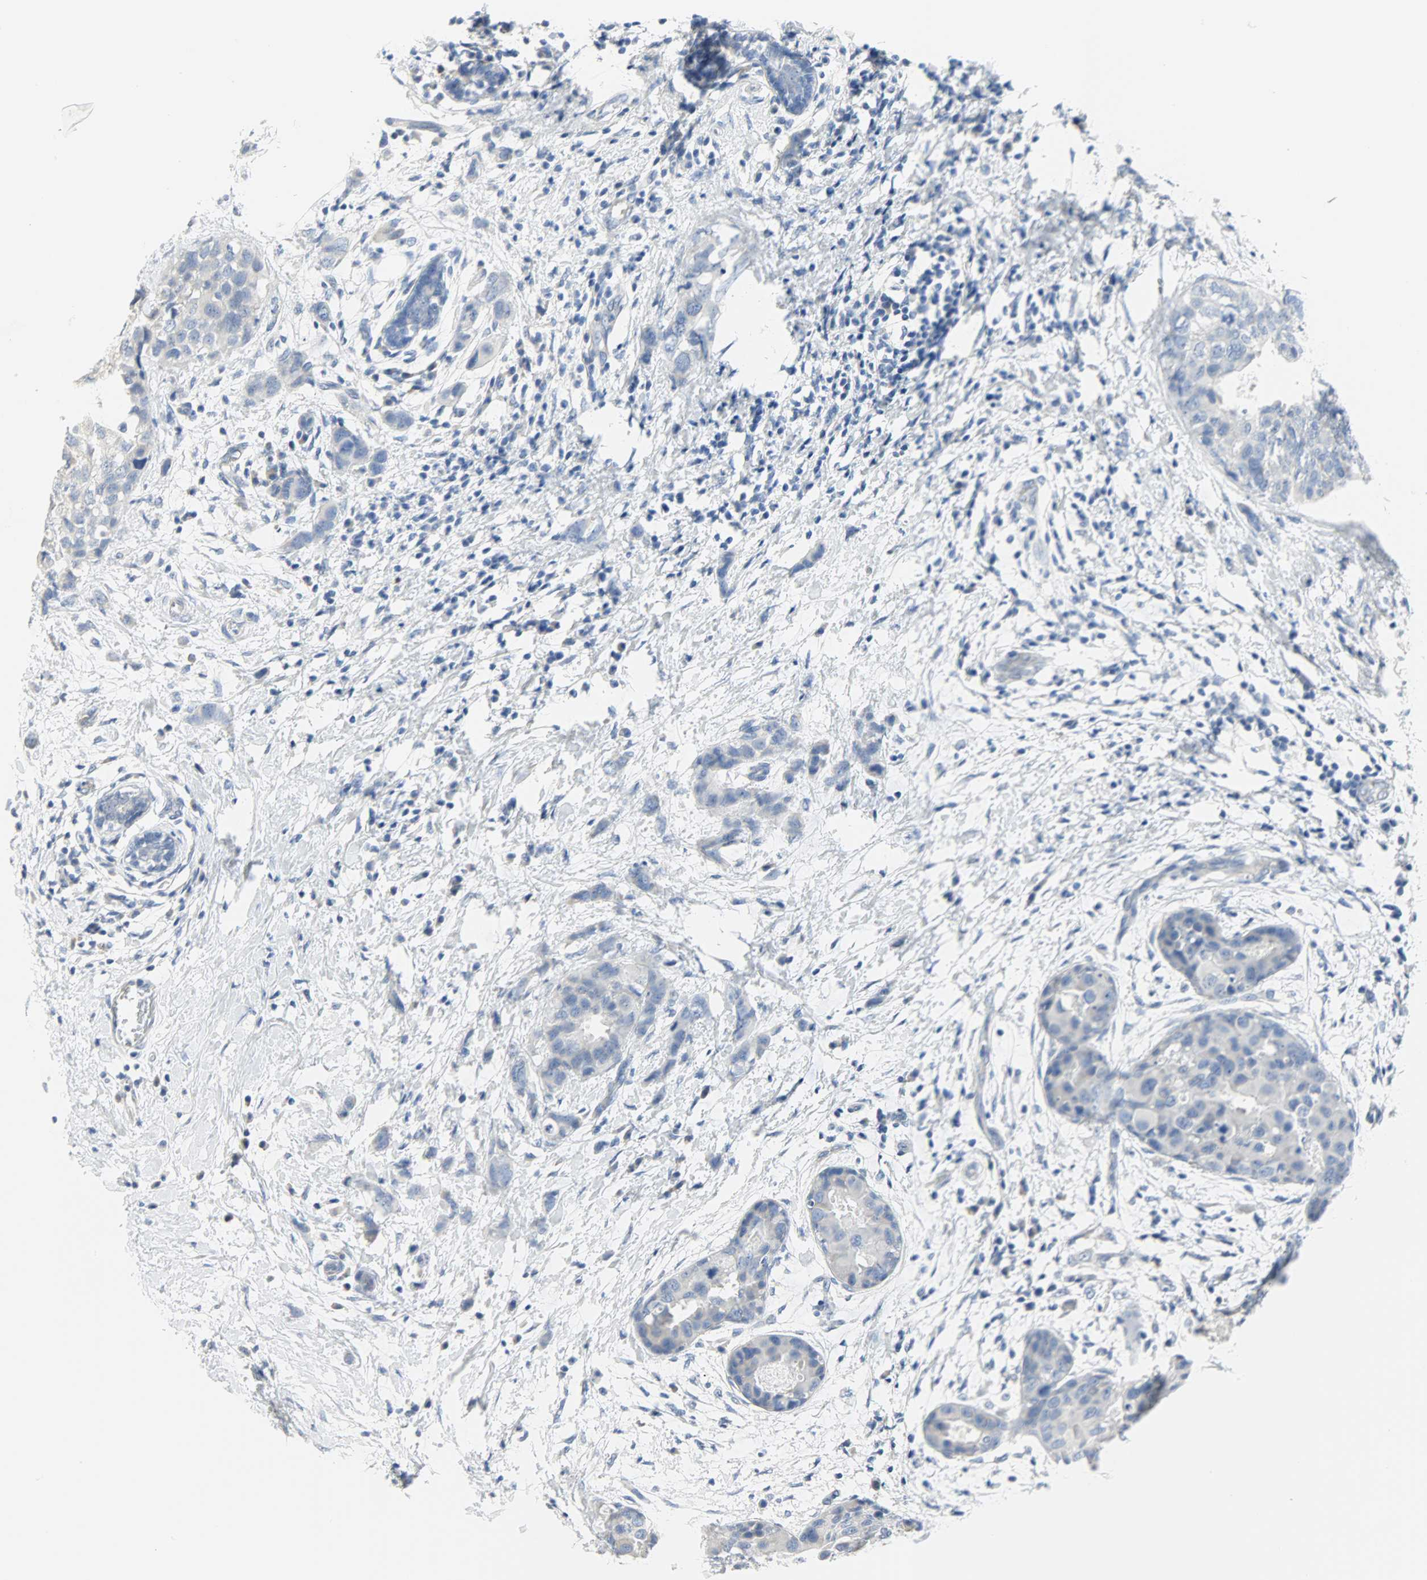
{"staining": {"intensity": "negative", "quantity": "none", "location": "none"}, "tissue": "breast cancer", "cell_type": "Tumor cells", "image_type": "cancer", "snomed": [{"axis": "morphology", "description": "Normal tissue, NOS"}, {"axis": "morphology", "description": "Duct carcinoma"}, {"axis": "topography", "description": "Breast"}], "caption": "High power microscopy image of an immunohistochemistry micrograph of breast intraductal carcinoma, revealing no significant staining in tumor cells. (Stains: DAB (3,3'-diaminobenzidine) IHC with hematoxylin counter stain, Microscopy: brightfield microscopy at high magnification).", "gene": "CEBPE", "patient": {"sex": "female", "age": 50}}